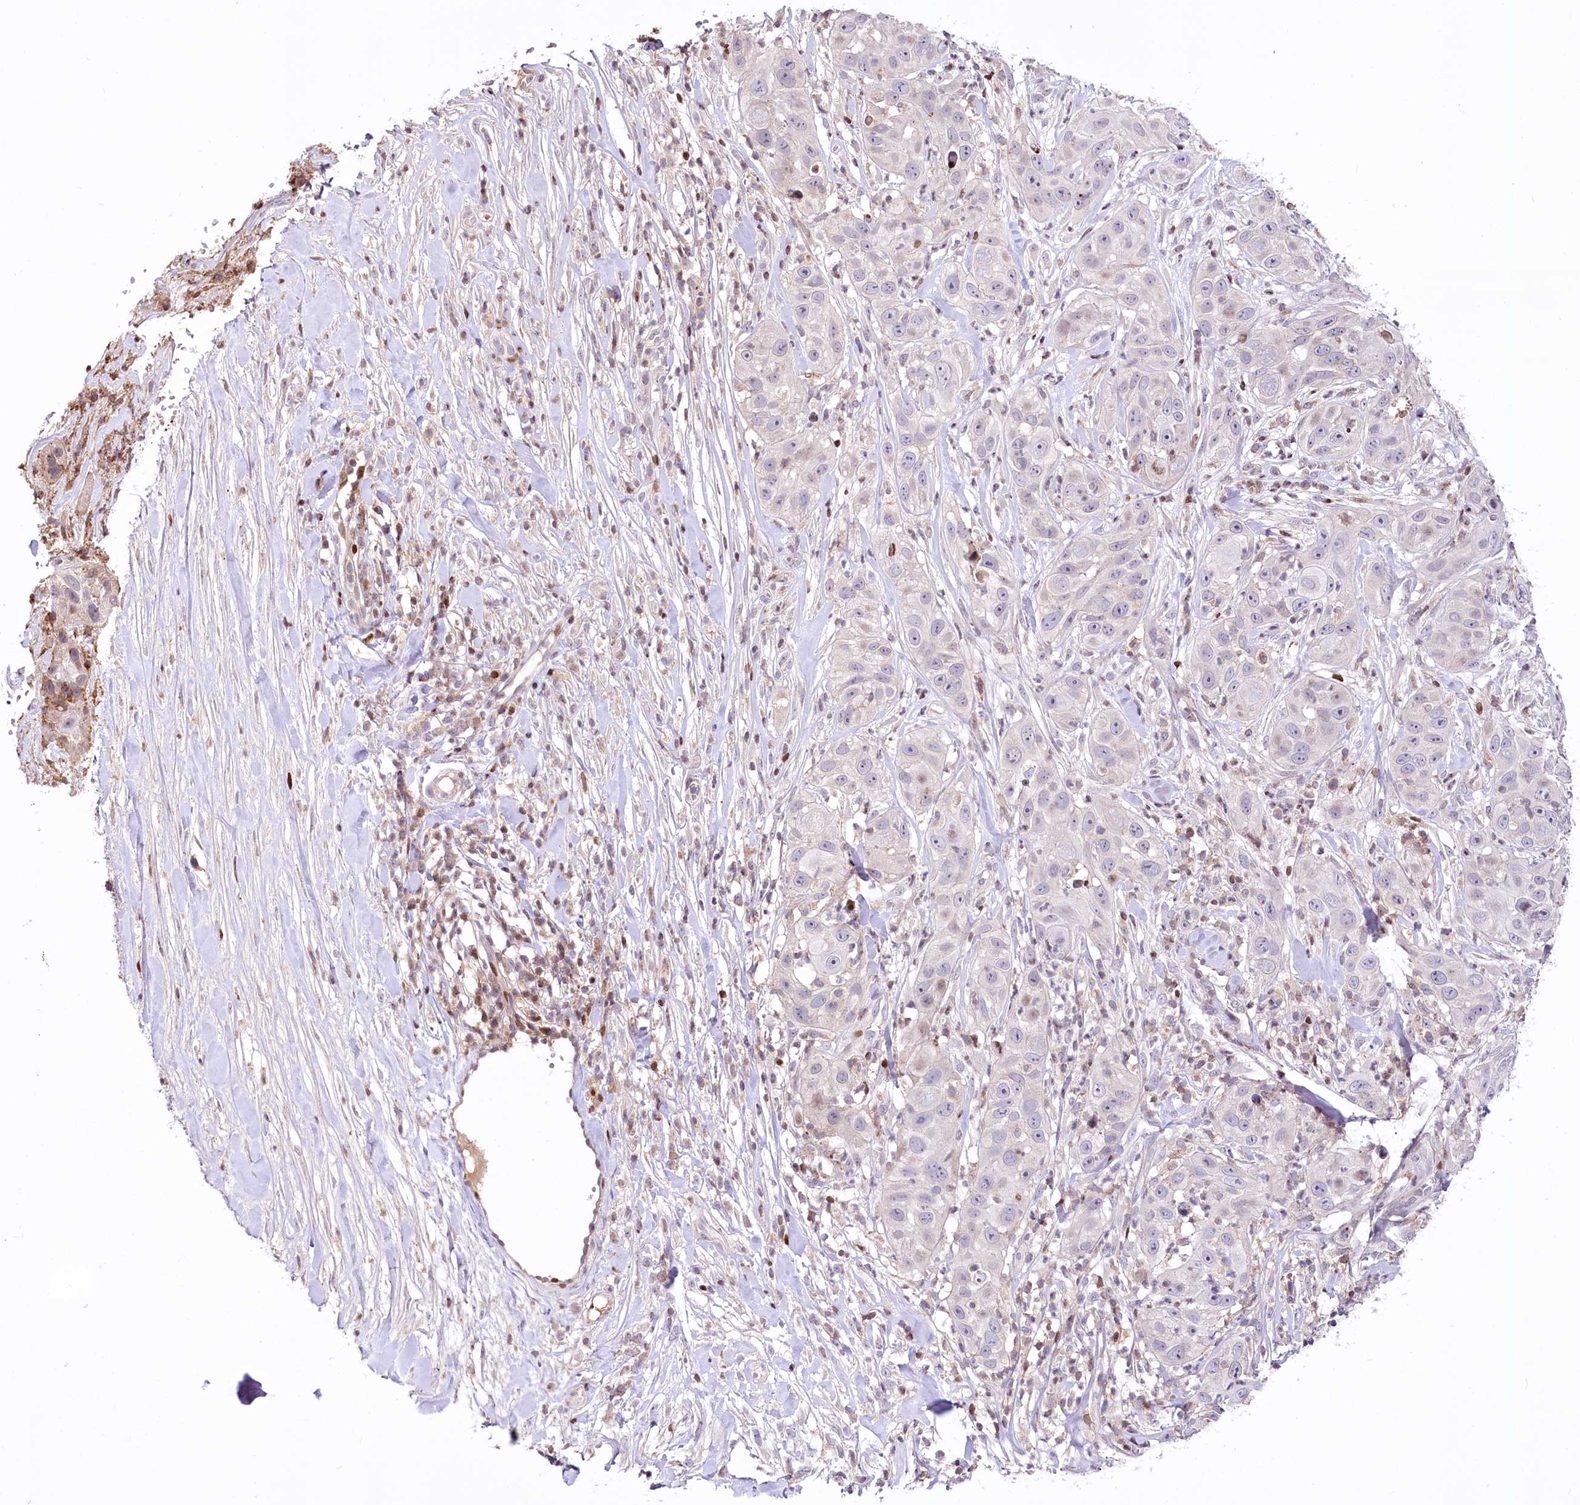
{"staining": {"intensity": "negative", "quantity": "none", "location": "none"}, "tissue": "skin cancer", "cell_type": "Tumor cells", "image_type": "cancer", "snomed": [{"axis": "morphology", "description": "Squamous cell carcinoma, NOS"}, {"axis": "topography", "description": "Skin"}], "caption": "Immunohistochemical staining of human skin cancer (squamous cell carcinoma) exhibits no significant positivity in tumor cells. (Stains: DAB (3,3'-diaminobenzidine) immunohistochemistry (IHC) with hematoxylin counter stain, Microscopy: brightfield microscopy at high magnification).", "gene": "ZFYVE27", "patient": {"sex": "female", "age": 44}}